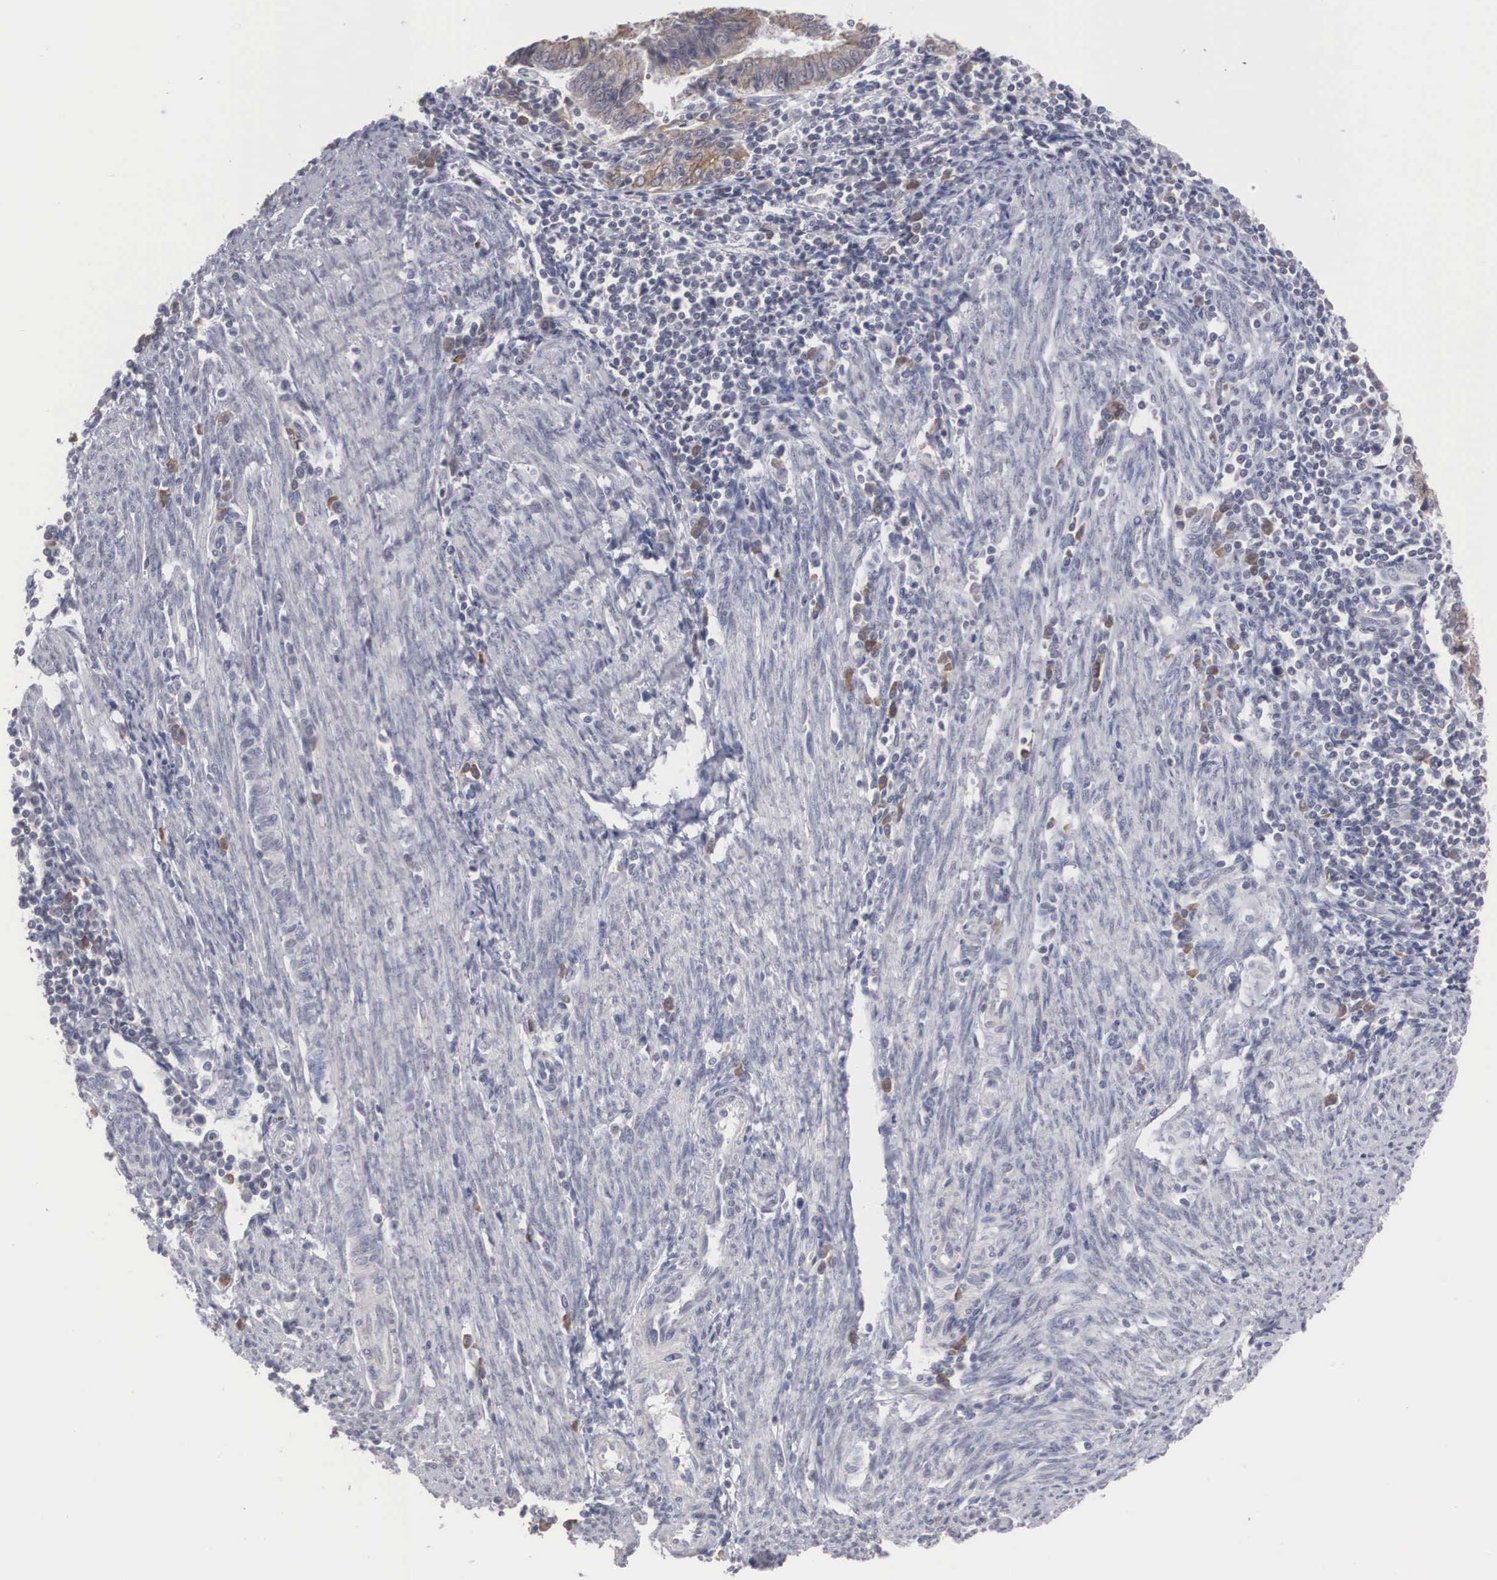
{"staining": {"intensity": "moderate", "quantity": "25%-75%", "location": "cytoplasmic/membranous"}, "tissue": "endometrial cancer", "cell_type": "Tumor cells", "image_type": "cancer", "snomed": [{"axis": "morphology", "description": "Adenocarcinoma, NOS"}, {"axis": "topography", "description": "Endometrium"}], "caption": "A photomicrograph of human adenocarcinoma (endometrial) stained for a protein exhibits moderate cytoplasmic/membranous brown staining in tumor cells. The staining is performed using DAB (3,3'-diaminobenzidine) brown chromogen to label protein expression. The nuclei are counter-stained blue using hematoxylin.", "gene": "WDR89", "patient": {"sex": "female", "age": 75}}